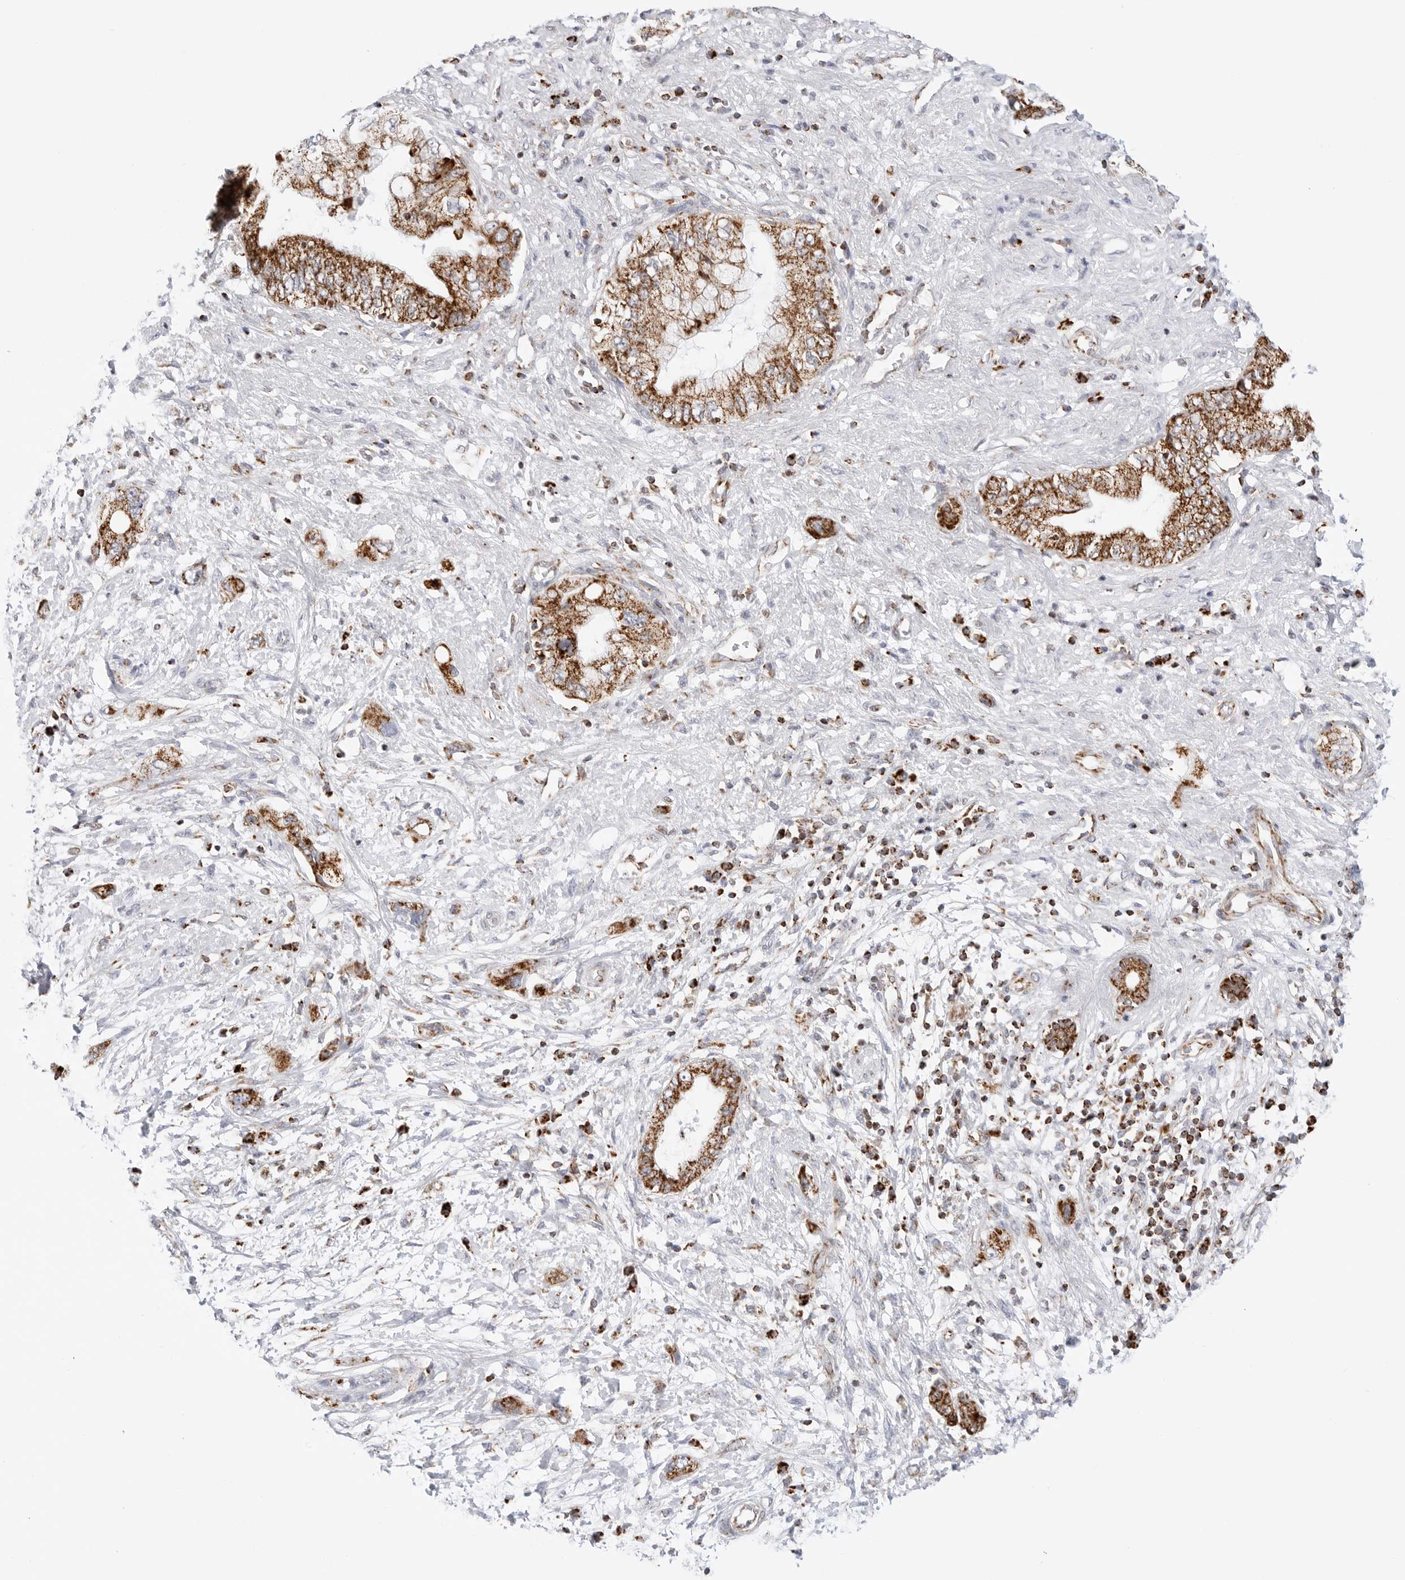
{"staining": {"intensity": "strong", "quantity": ">75%", "location": "cytoplasmic/membranous"}, "tissue": "pancreatic cancer", "cell_type": "Tumor cells", "image_type": "cancer", "snomed": [{"axis": "morphology", "description": "Adenocarcinoma, NOS"}, {"axis": "topography", "description": "Pancreas"}], "caption": "Tumor cells demonstrate high levels of strong cytoplasmic/membranous staining in approximately >75% of cells in human pancreatic cancer. The staining is performed using DAB (3,3'-diaminobenzidine) brown chromogen to label protein expression. The nuclei are counter-stained blue using hematoxylin.", "gene": "ATP5IF1", "patient": {"sex": "female", "age": 73}}